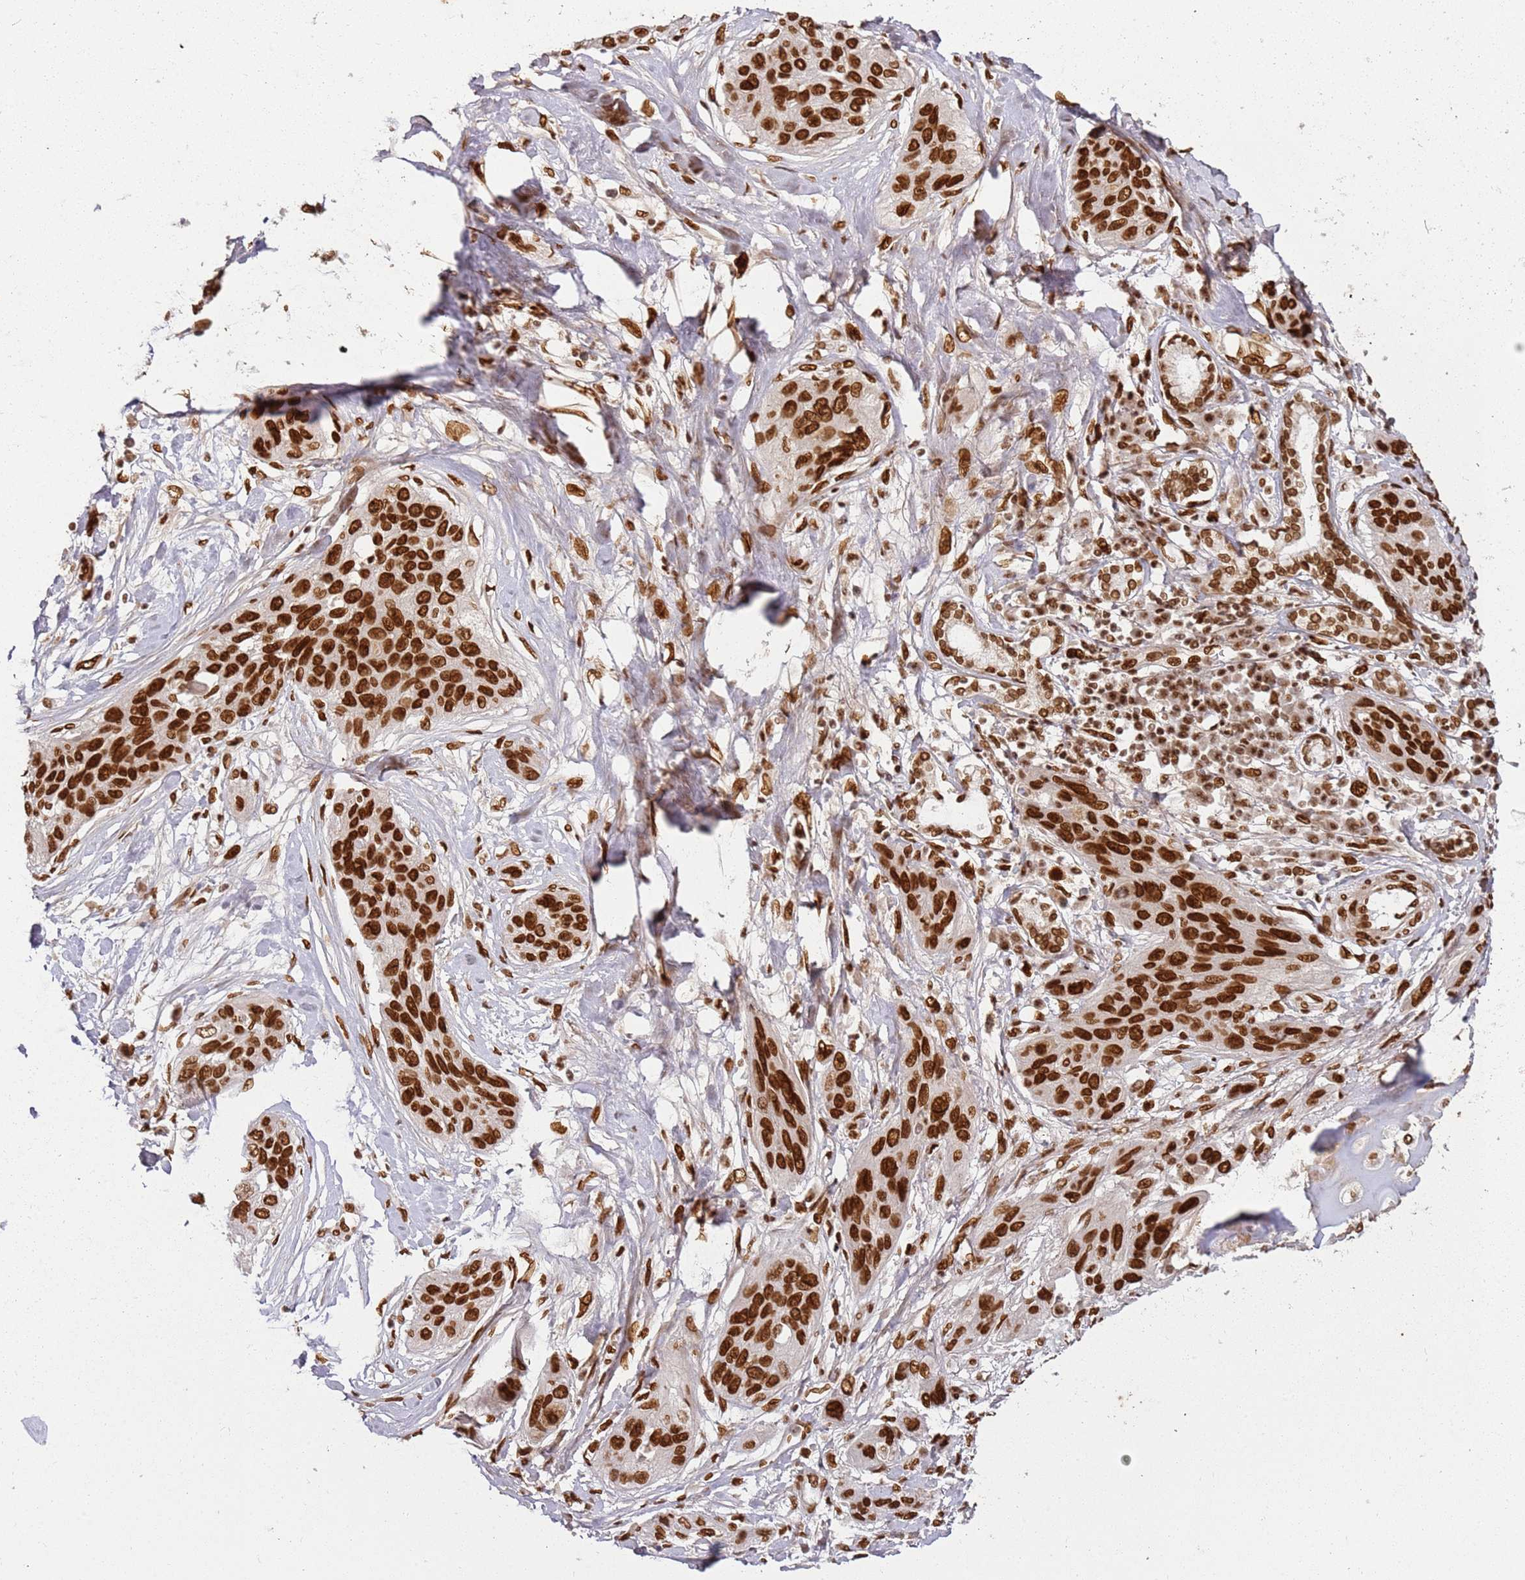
{"staining": {"intensity": "strong", "quantity": ">75%", "location": "nuclear"}, "tissue": "lung cancer", "cell_type": "Tumor cells", "image_type": "cancer", "snomed": [{"axis": "morphology", "description": "Squamous cell carcinoma, NOS"}, {"axis": "topography", "description": "Lung"}], "caption": "An immunohistochemistry (IHC) photomicrograph of tumor tissue is shown. Protein staining in brown labels strong nuclear positivity in lung squamous cell carcinoma within tumor cells.", "gene": "TENT4A", "patient": {"sex": "female", "age": 70}}